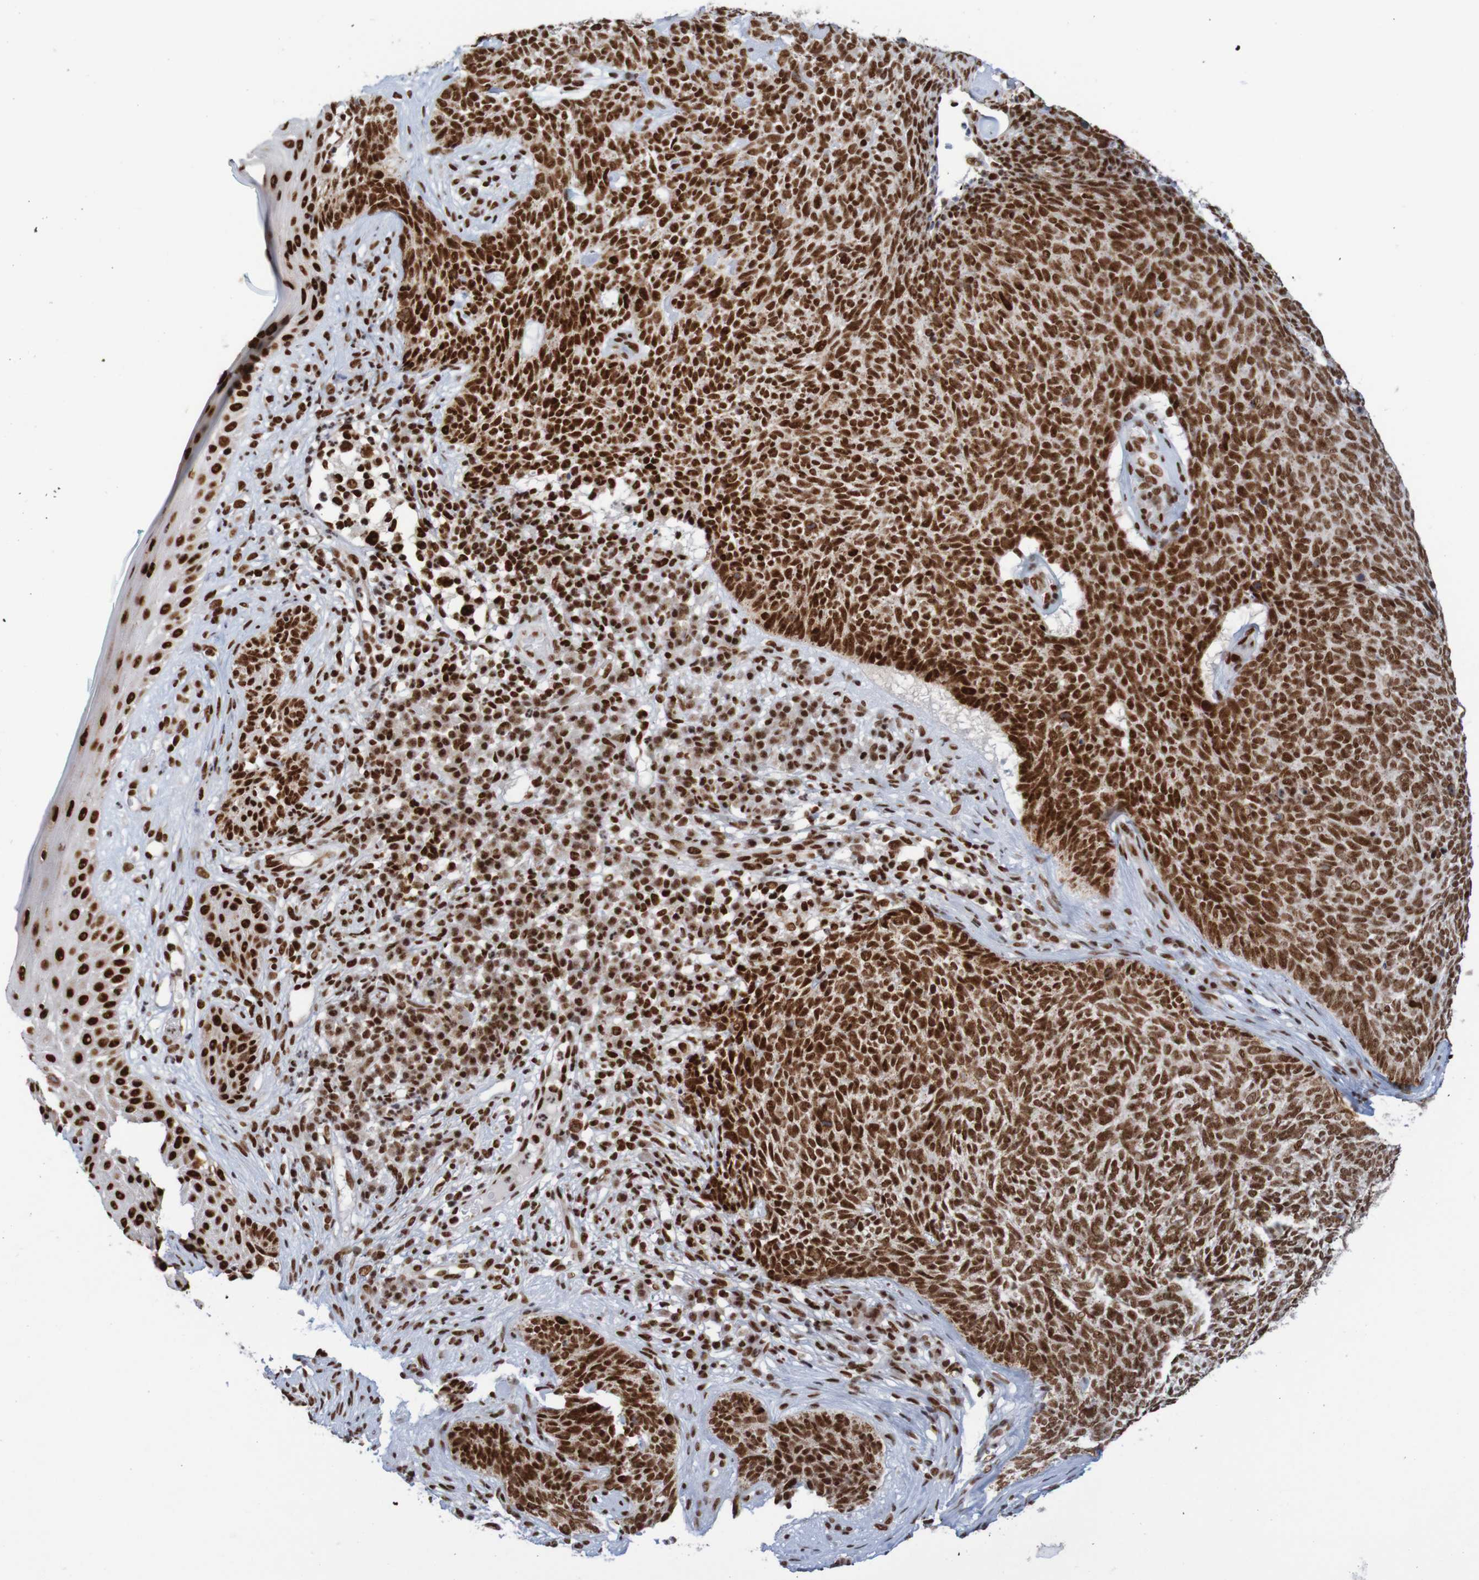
{"staining": {"intensity": "strong", "quantity": ">75%", "location": "nuclear"}, "tissue": "skin cancer", "cell_type": "Tumor cells", "image_type": "cancer", "snomed": [{"axis": "morphology", "description": "Basal cell carcinoma"}, {"axis": "topography", "description": "Skin"}], "caption": "Protein staining of skin basal cell carcinoma tissue exhibits strong nuclear expression in approximately >75% of tumor cells. Nuclei are stained in blue.", "gene": "THRAP3", "patient": {"sex": "female", "age": 84}}